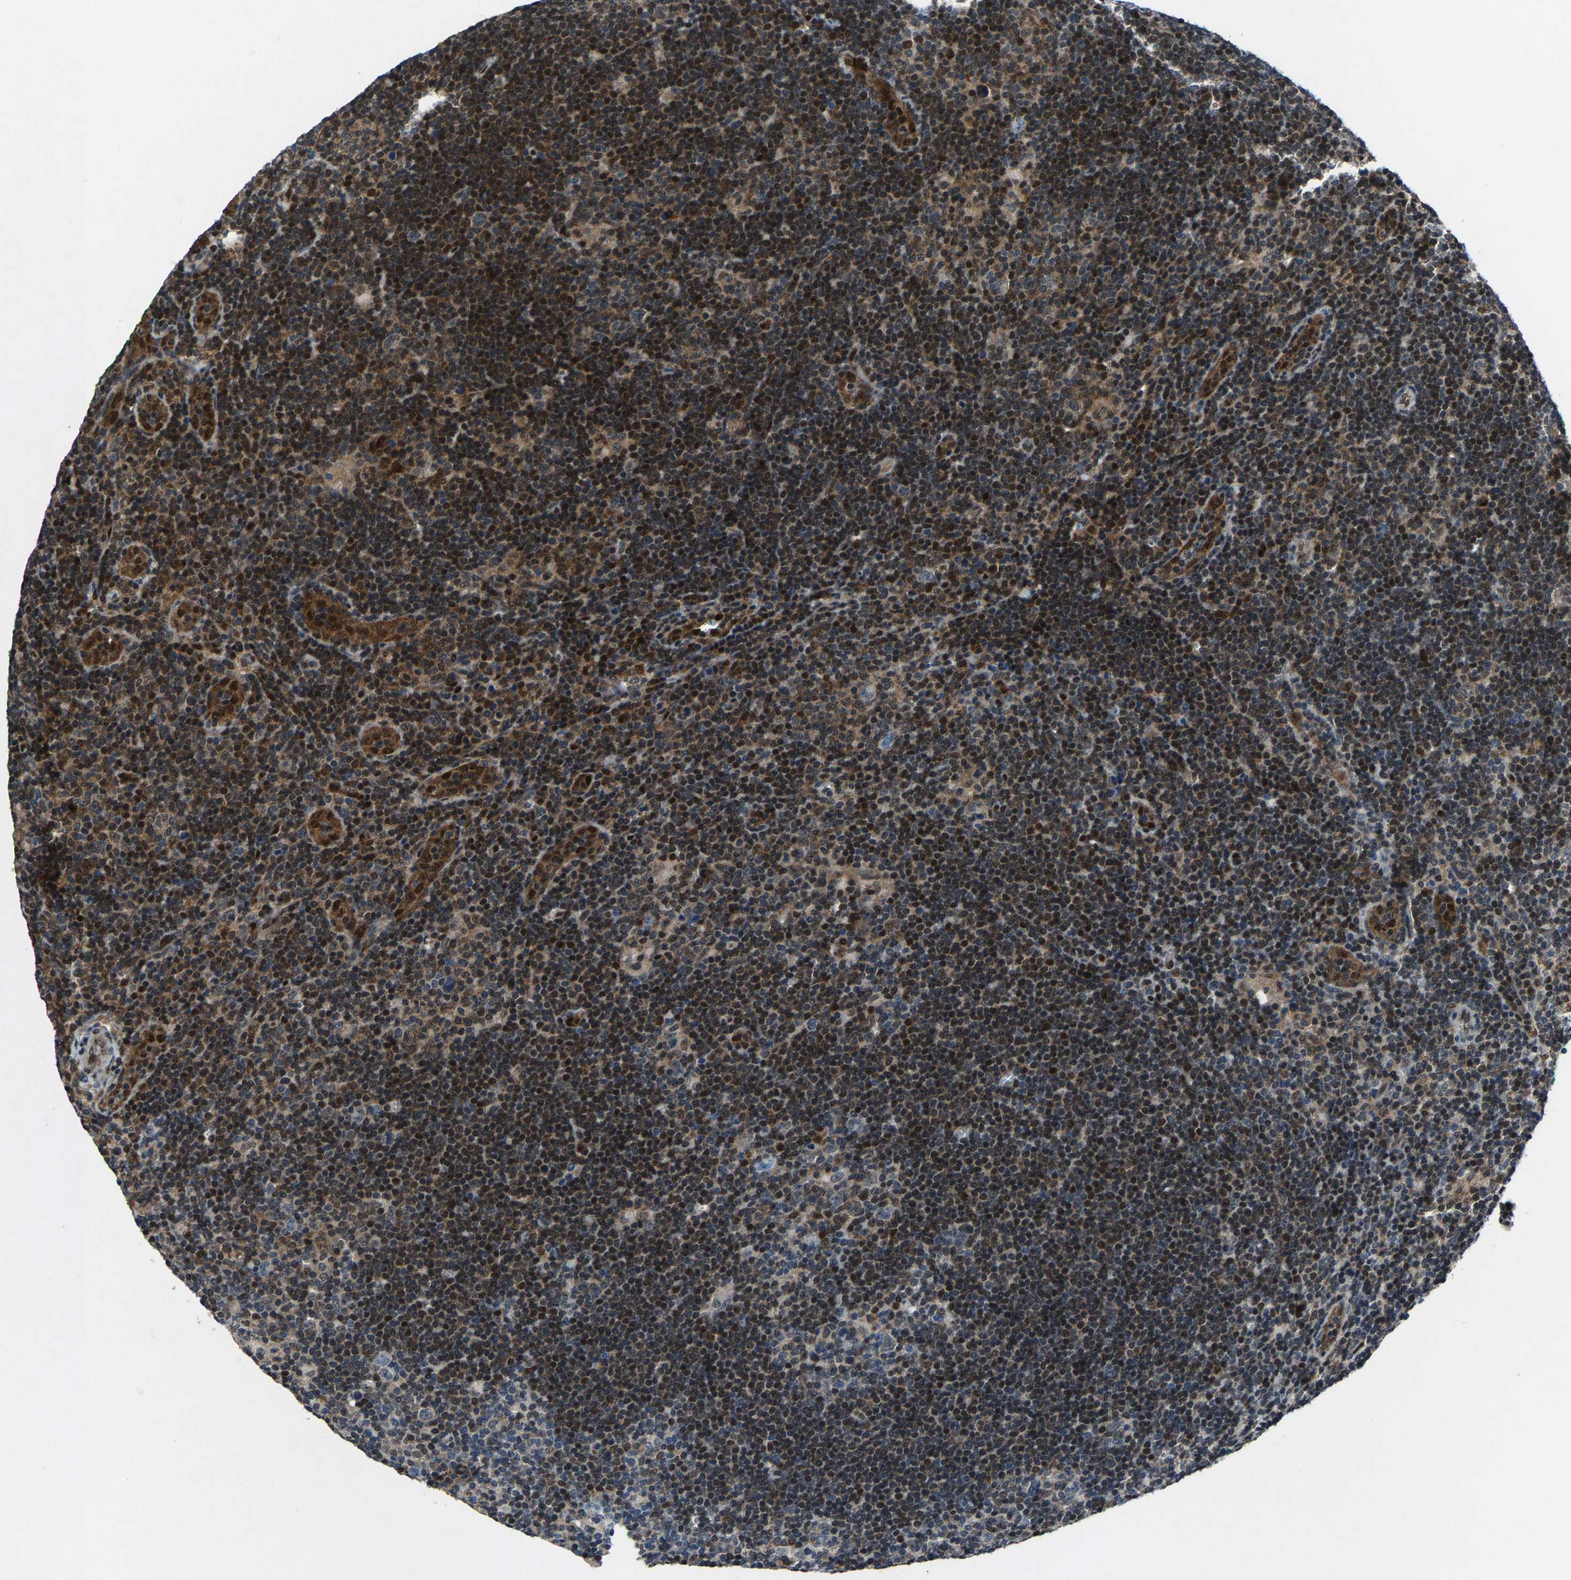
{"staining": {"intensity": "weak", "quantity": "<25%", "location": "cytoplasmic/membranous"}, "tissue": "lymphoma", "cell_type": "Tumor cells", "image_type": "cancer", "snomed": [{"axis": "morphology", "description": "Hodgkin's disease, NOS"}, {"axis": "topography", "description": "Lymph node"}], "caption": "The micrograph reveals no staining of tumor cells in lymphoma.", "gene": "ATXN3", "patient": {"sex": "female", "age": 57}}